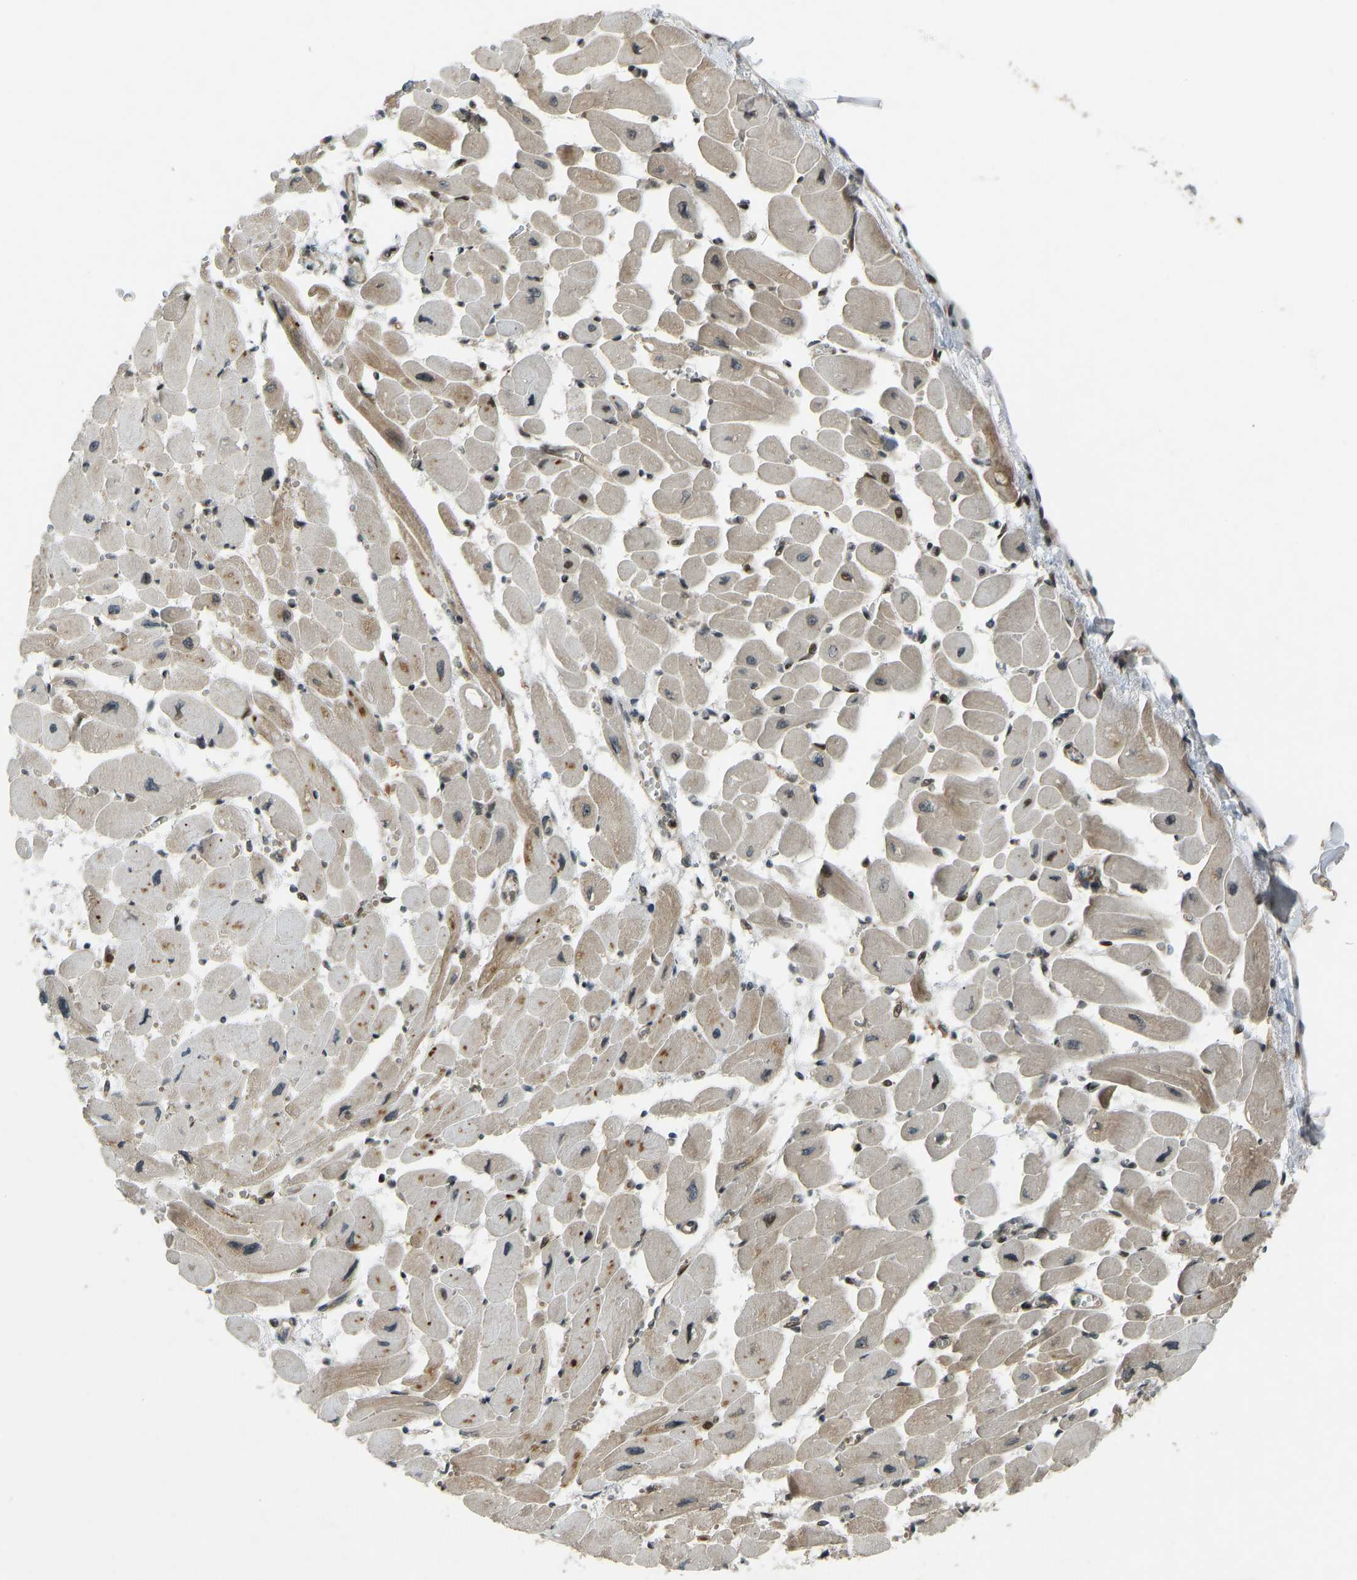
{"staining": {"intensity": "moderate", "quantity": "25%-75%", "location": "cytoplasmic/membranous"}, "tissue": "heart muscle", "cell_type": "Cardiomyocytes", "image_type": "normal", "snomed": [{"axis": "morphology", "description": "Normal tissue, NOS"}, {"axis": "topography", "description": "Heart"}], "caption": "IHC photomicrograph of benign heart muscle stained for a protein (brown), which displays medium levels of moderate cytoplasmic/membranous staining in approximately 25%-75% of cardiomyocytes.", "gene": "SVOPL", "patient": {"sex": "female", "age": 54}}